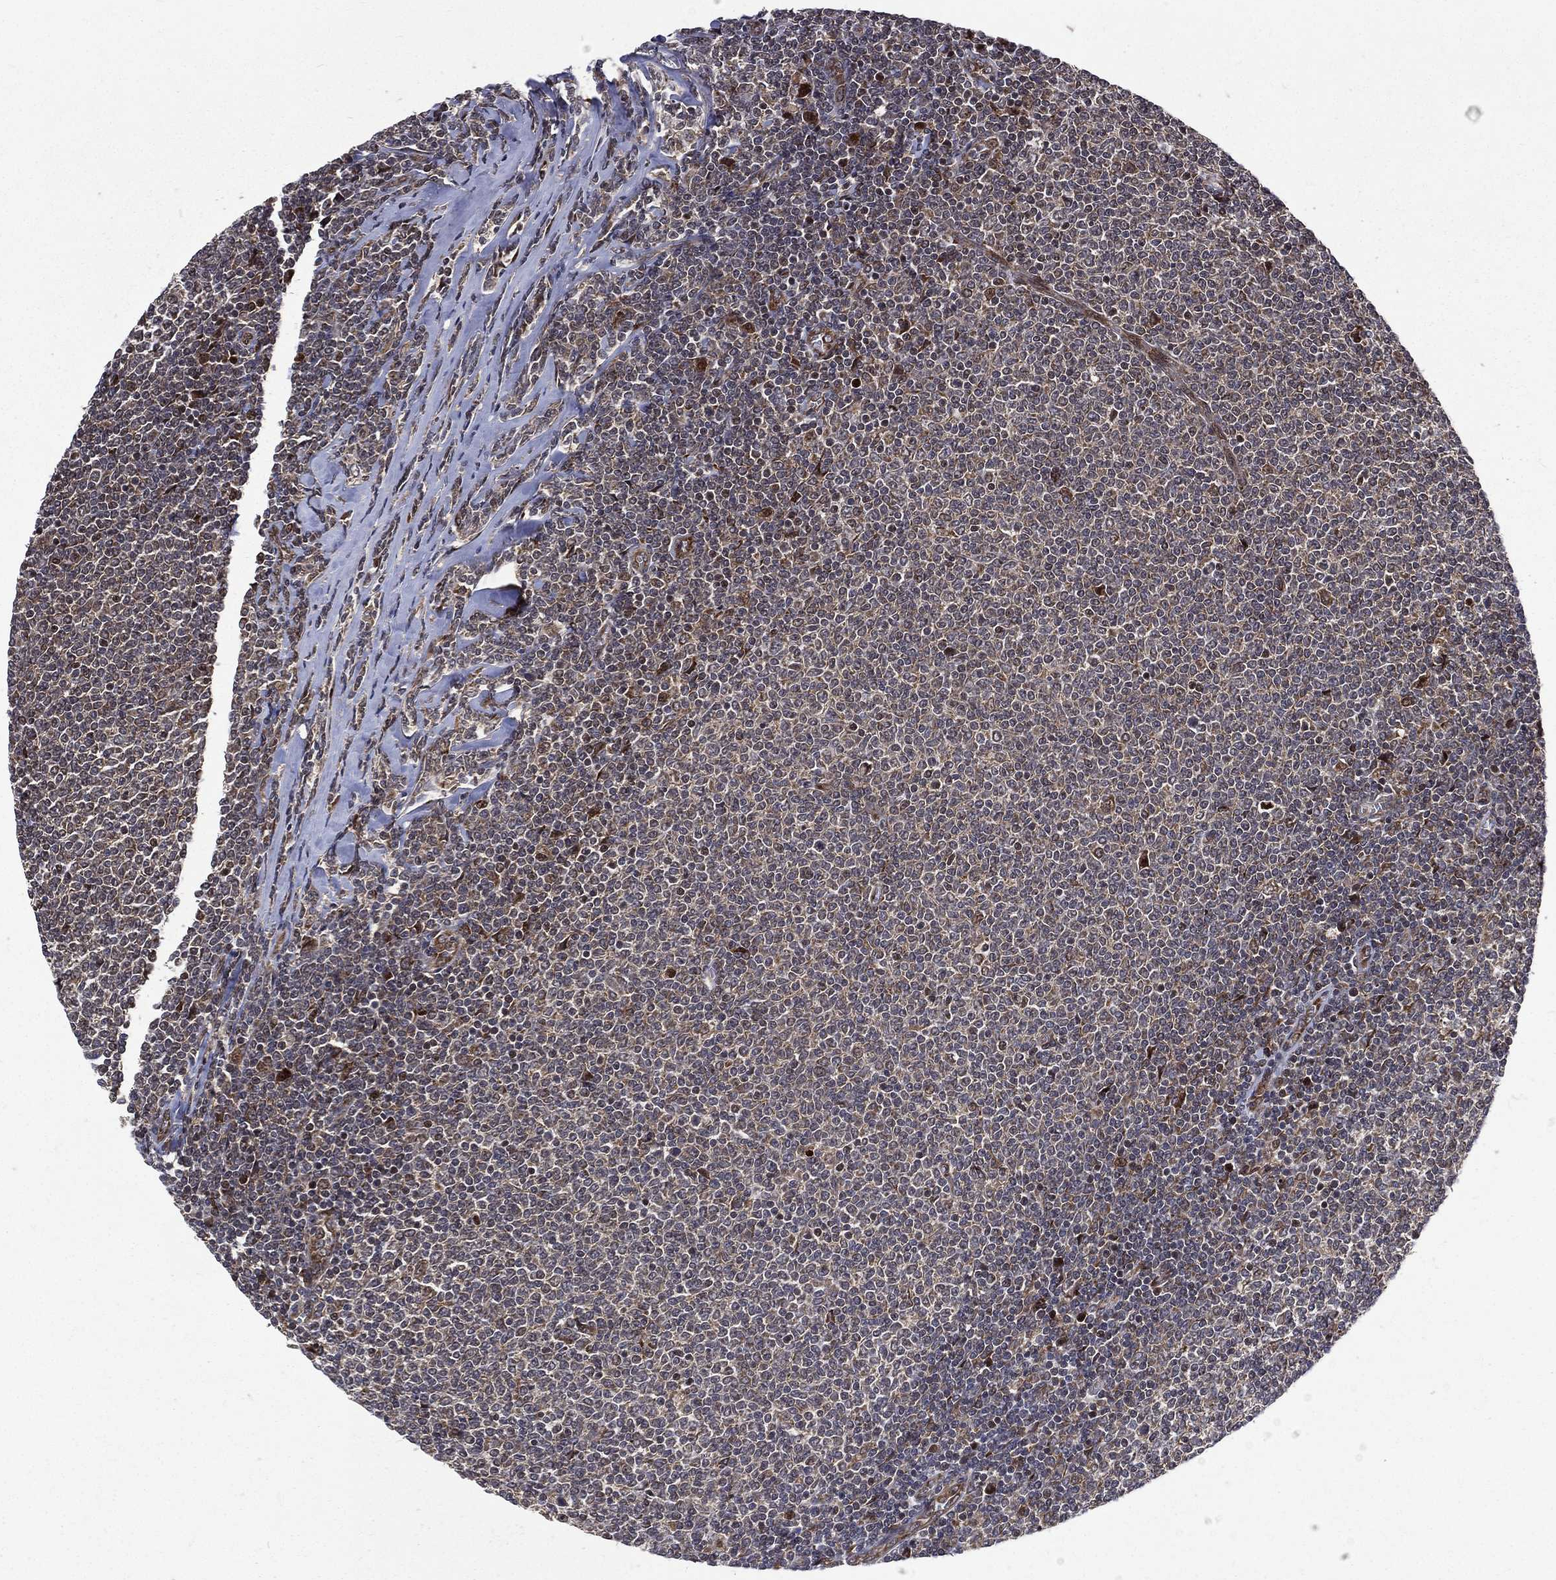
{"staining": {"intensity": "strong", "quantity": "<25%", "location": "nuclear"}, "tissue": "lymphoma", "cell_type": "Tumor cells", "image_type": "cancer", "snomed": [{"axis": "morphology", "description": "Malignant lymphoma, non-Hodgkin's type, Low grade"}, {"axis": "topography", "description": "Lymph node"}], "caption": "DAB immunohistochemical staining of lymphoma displays strong nuclear protein positivity in approximately <25% of tumor cells.", "gene": "RAB11FIP4", "patient": {"sex": "male", "age": 52}}